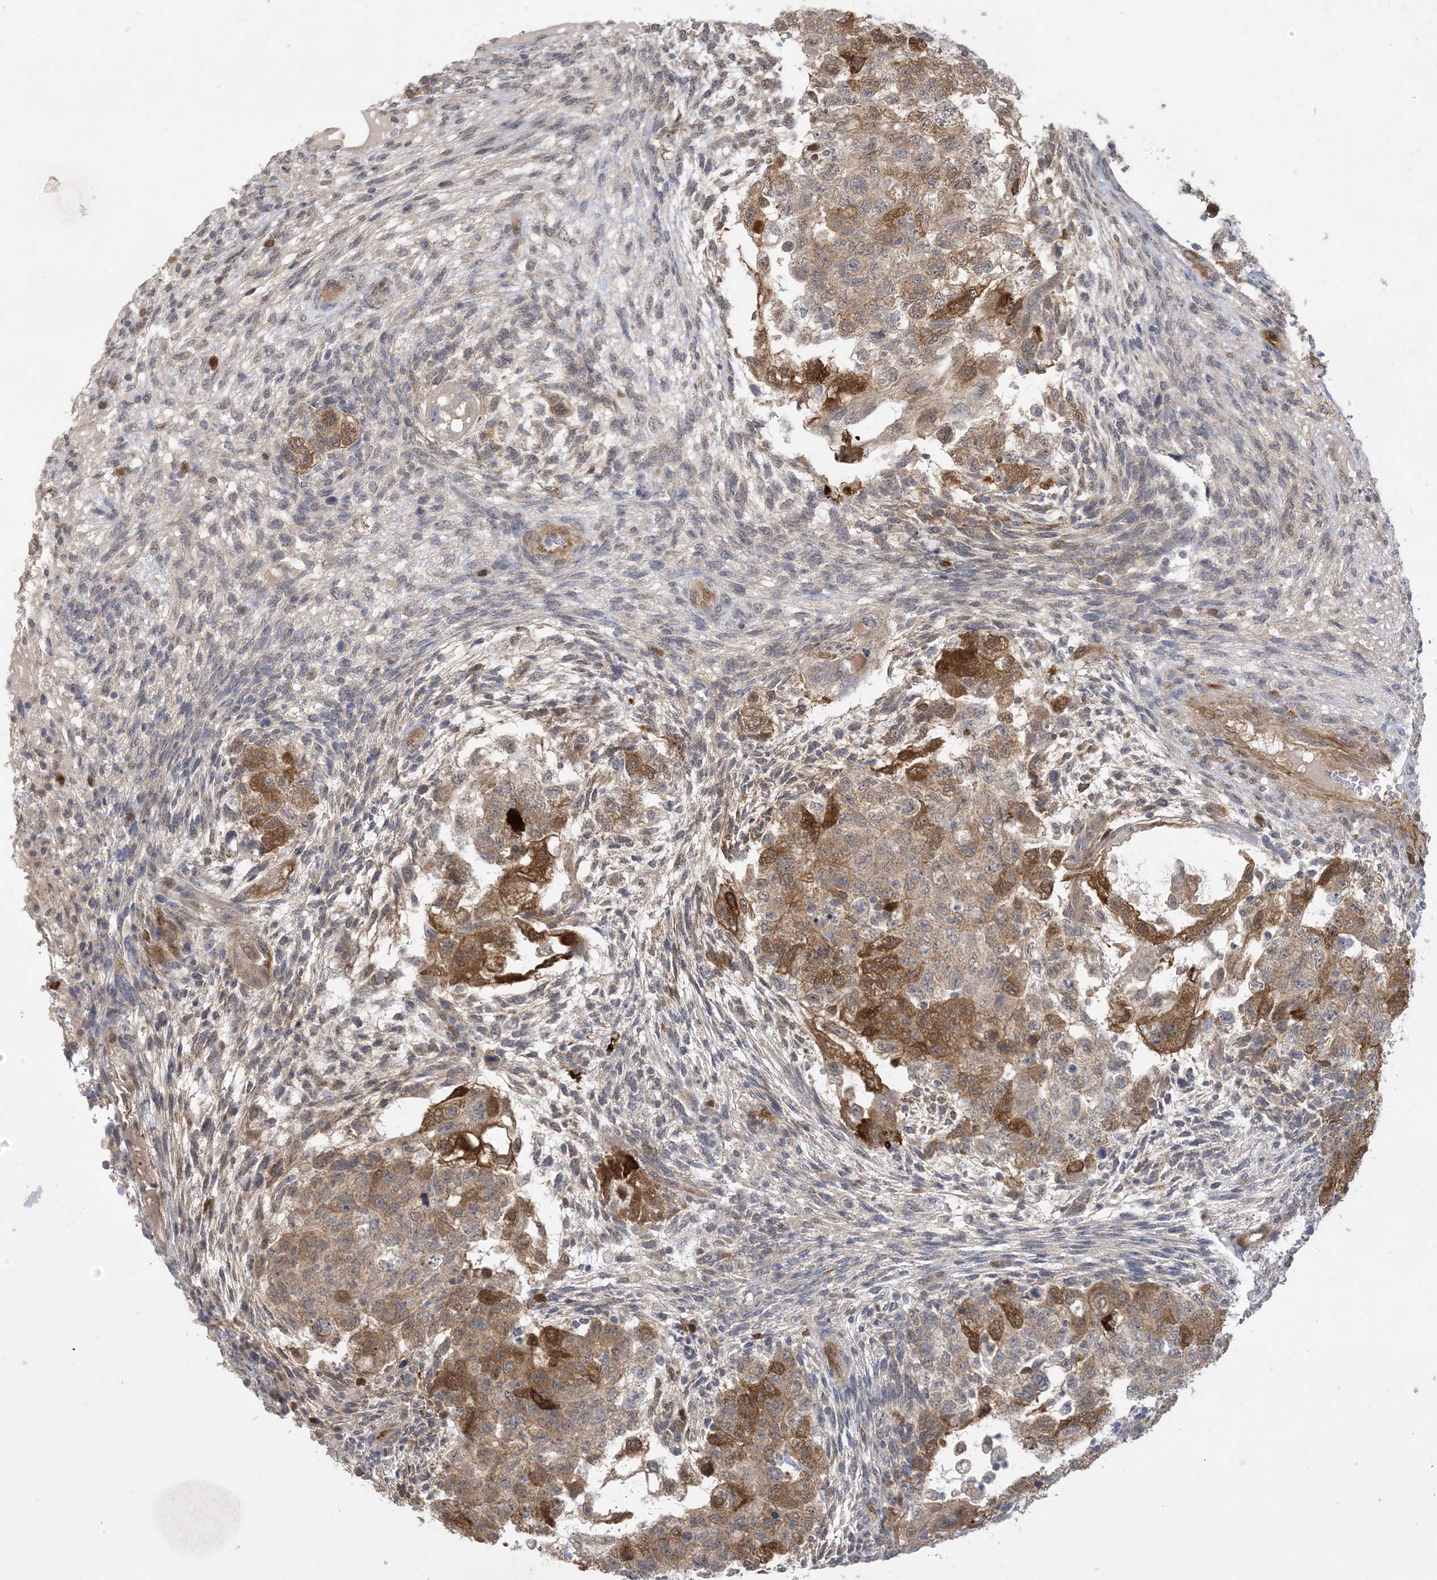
{"staining": {"intensity": "moderate", "quantity": ">75%", "location": "cytoplasmic/membranous"}, "tissue": "testis cancer", "cell_type": "Tumor cells", "image_type": "cancer", "snomed": [{"axis": "morphology", "description": "Carcinoma, Embryonal, NOS"}, {"axis": "topography", "description": "Testis"}], "caption": "An immunohistochemistry photomicrograph of tumor tissue is shown. Protein staining in brown shows moderate cytoplasmic/membranous positivity in testis cancer within tumor cells.", "gene": "HMGCS1", "patient": {"sex": "male", "age": 36}}